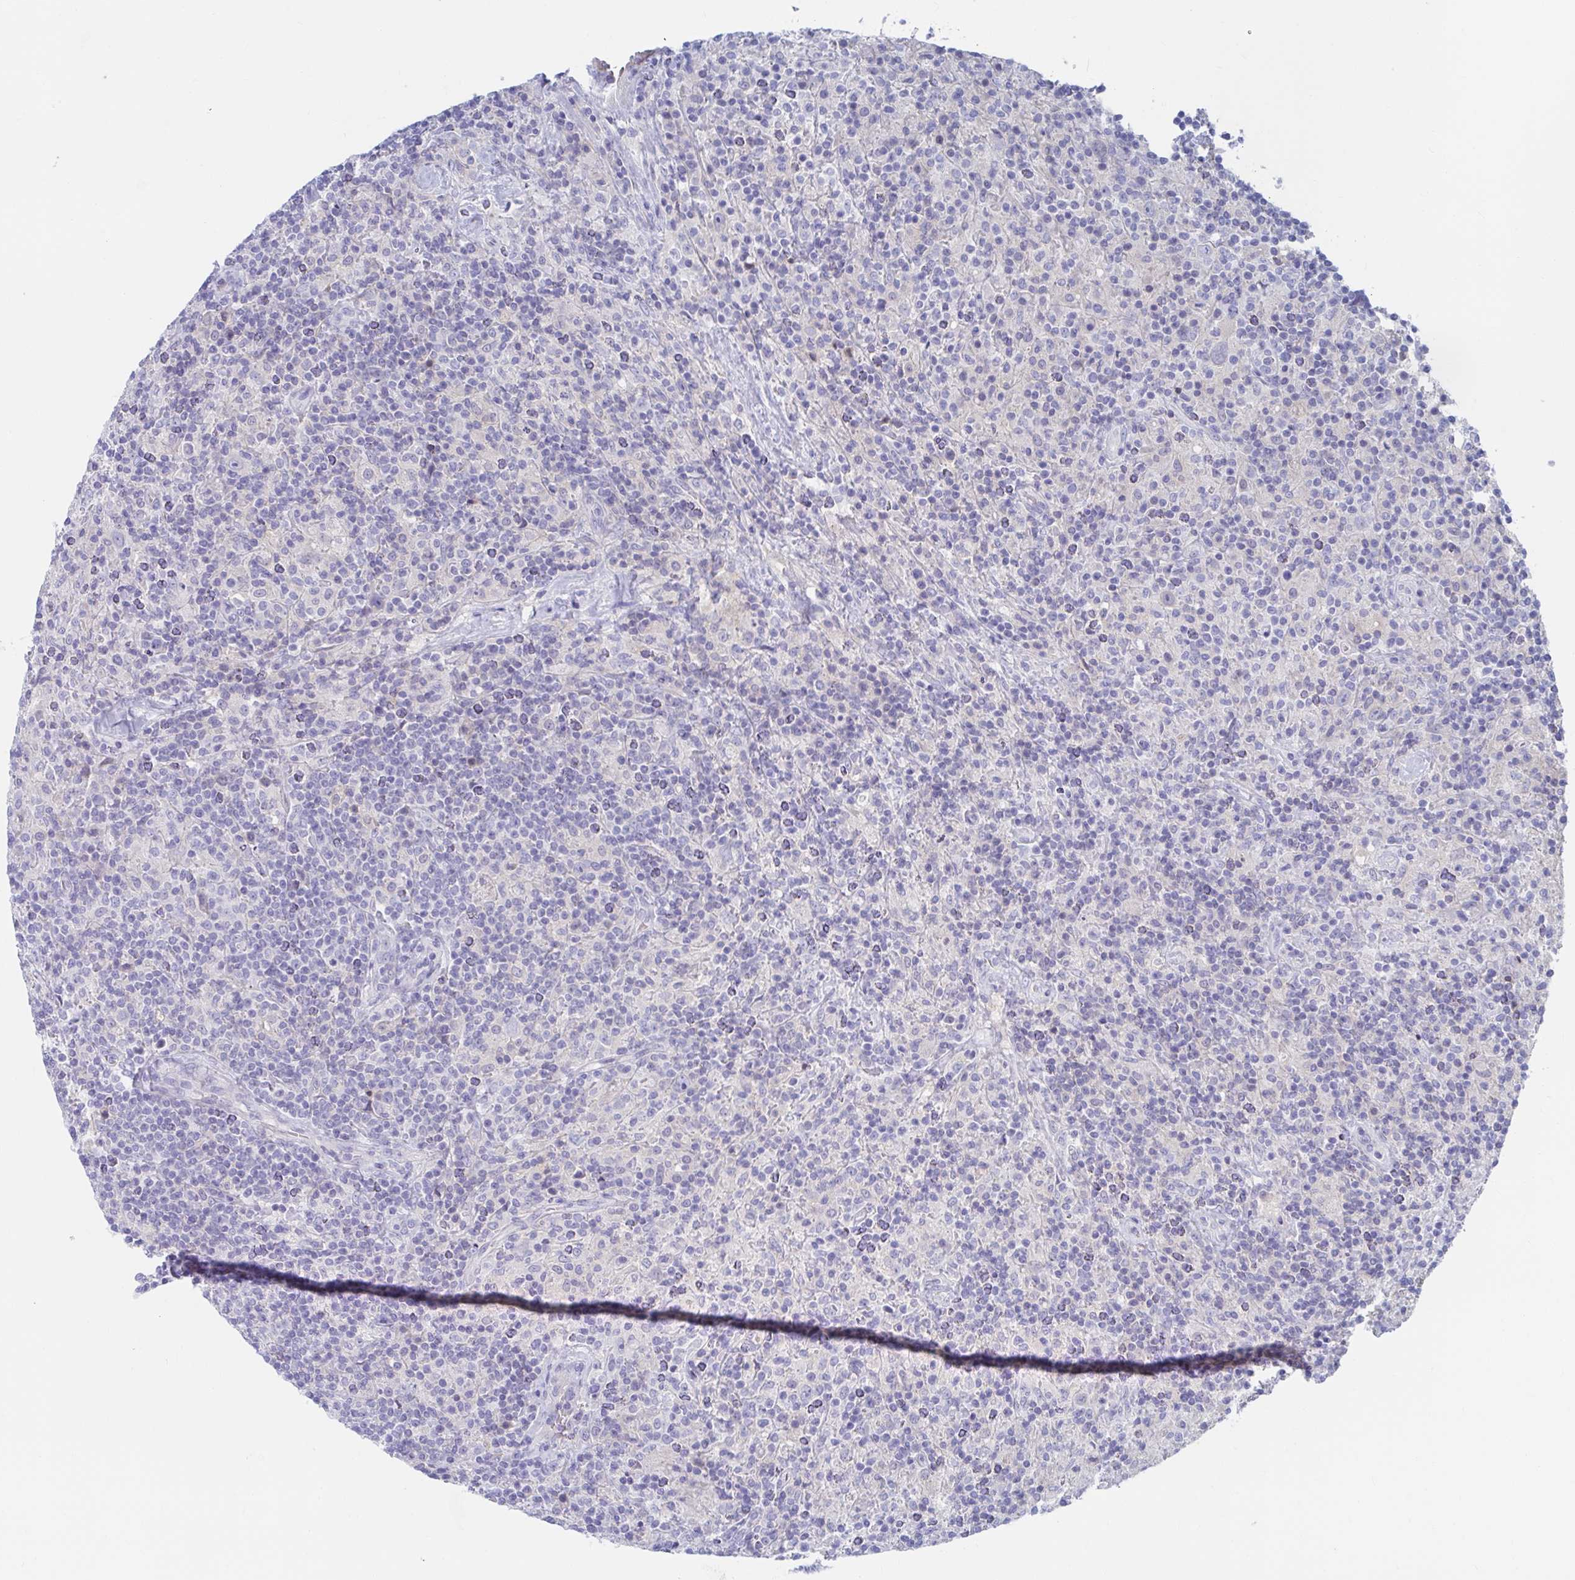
{"staining": {"intensity": "negative", "quantity": "none", "location": "none"}, "tissue": "lymphoma", "cell_type": "Tumor cells", "image_type": "cancer", "snomed": [{"axis": "morphology", "description": "Hodgkin's disease, NOS"}, {"axis": "topography", "description": "Lymph node"}], "caption": "Tumor cells show no significant expression in Hodgkin's disease.", "gene": "TNFAIP6", "patient": {"sex": "male", "age": 70}}